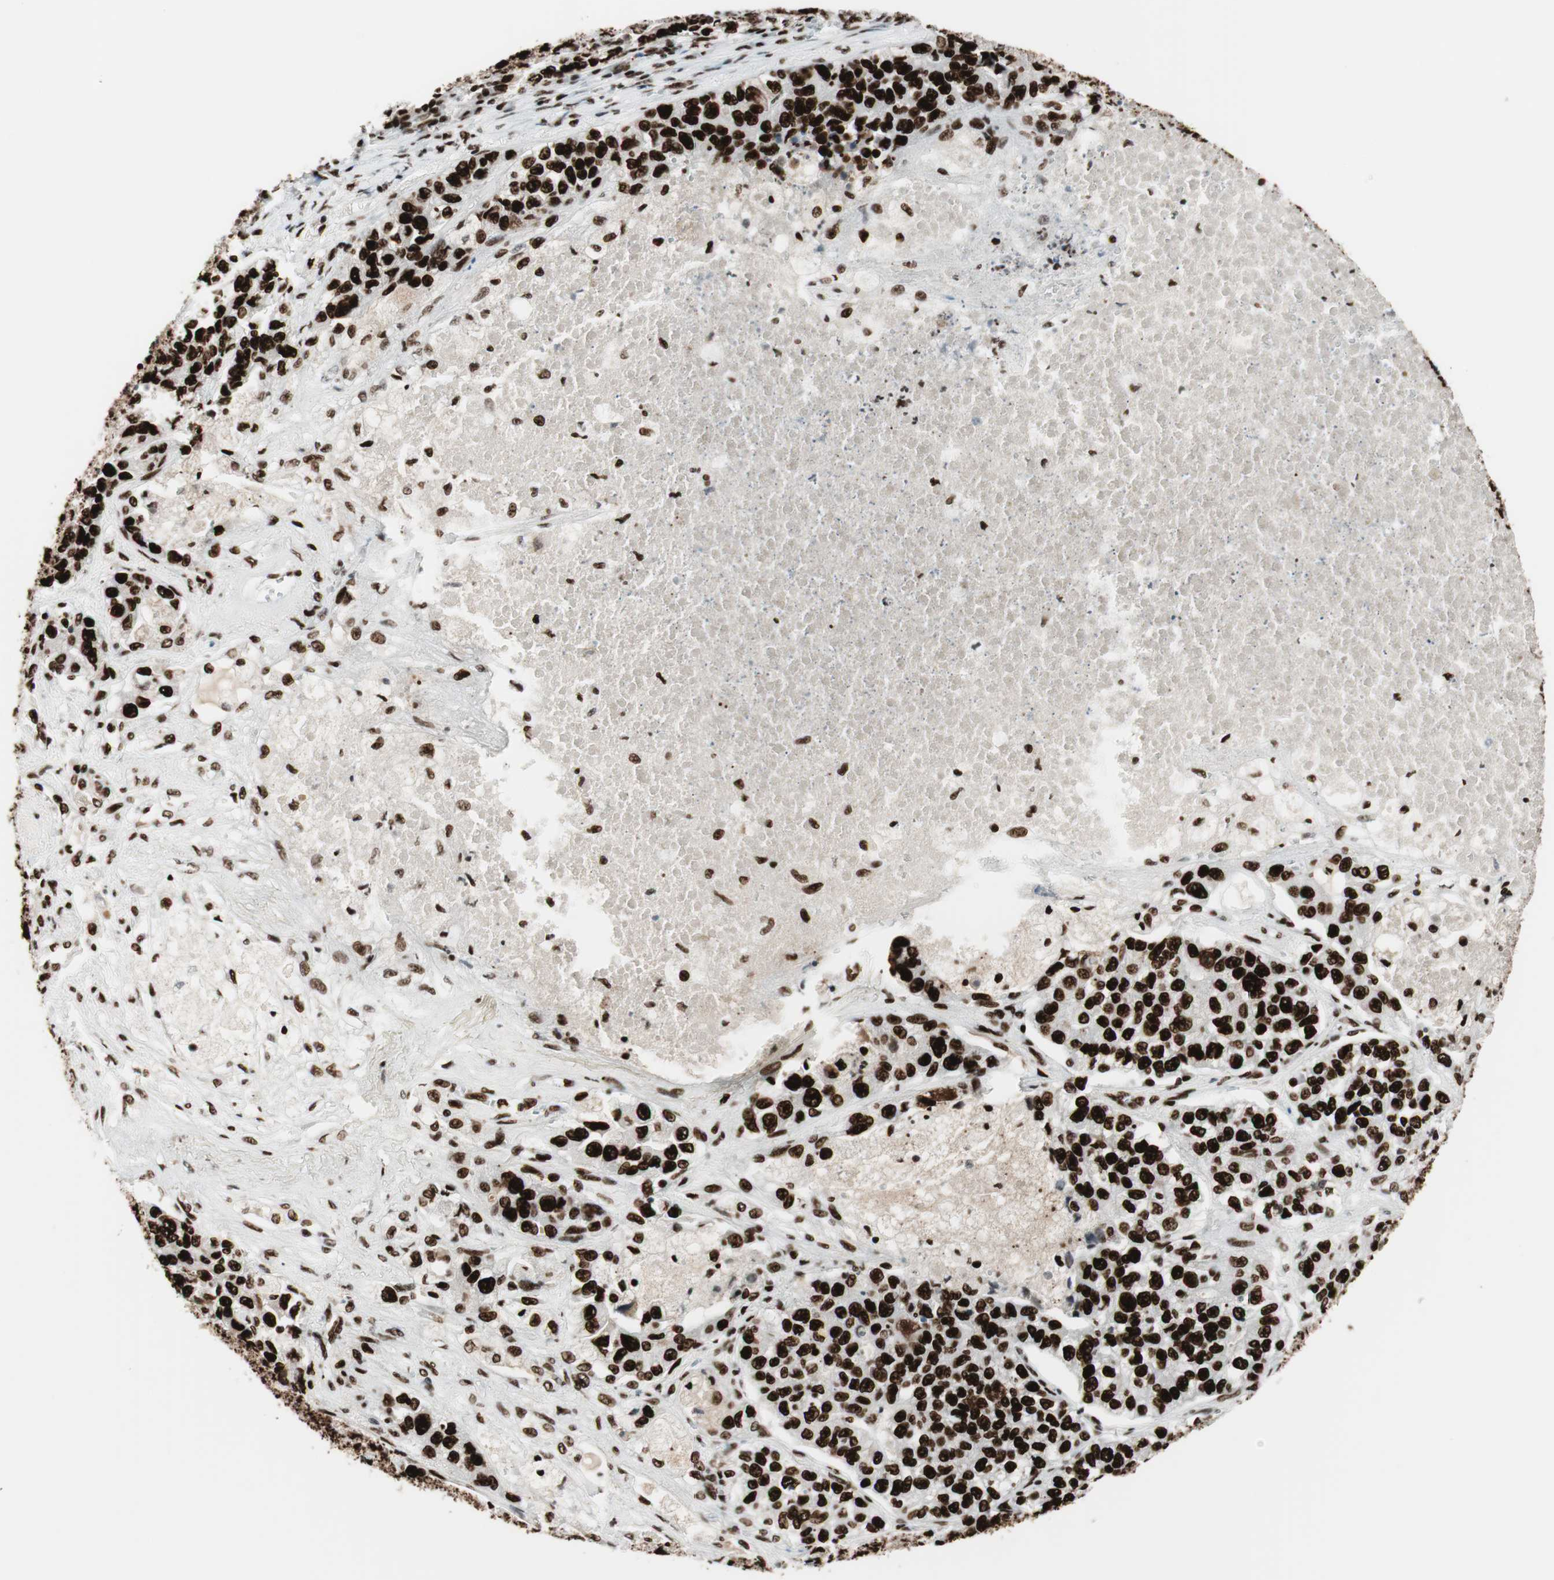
{"staining": {"intensity": "strong", "quantity": ">75%", "location": "nuclear"}, "tissue": "lung cancer", "cell_type": "Tumor cells", "image_type": "cancer", "snomed": [{"axis": "morphology", "description": "Adenocarcinoma, NOS"}, {"axis": "topography", "description": "Lung"}], "caption": "Human lung cancer (adenocarcinoma) stained with a brown dye reveals strong nuclear positive expression in approximately >75% of tumor cells.", "gene": "PSME3", "patient": {"sex": "male", "age": 49}}